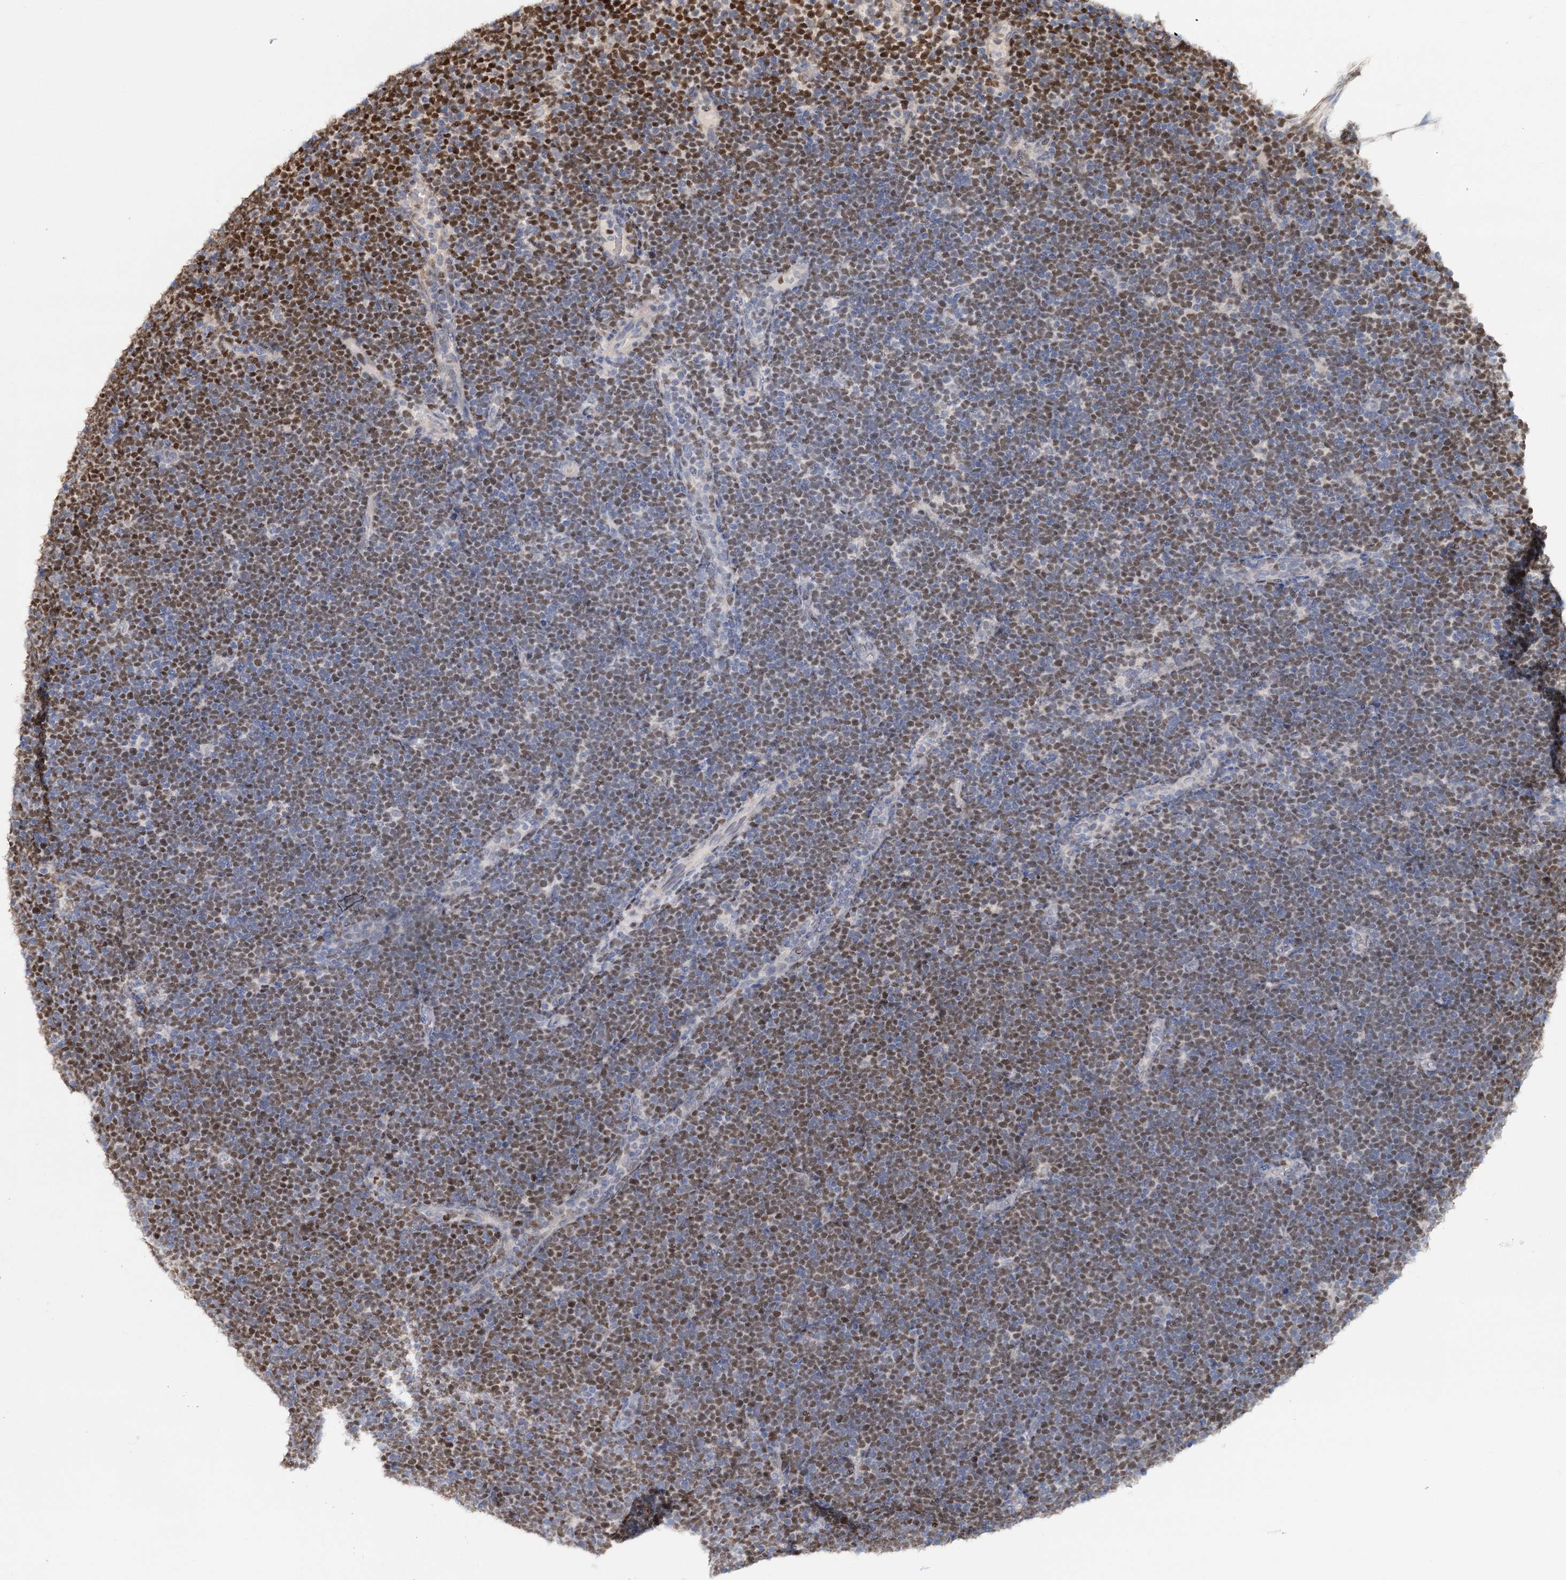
{"staining": {"intensity": "strong", "quantity": "25%-75%", "location": "nuclear"}, "tissue": "lymphoma", "cell_type": "Tumor cells", "image_type": "cancer", "snomed": [{"axis": "morphology", "description": "Malignant lymphoma, non-Hodgkin's type, High grade"}, {"axis": "topography", "description": "Lymph node"}], "caption": "Lymphoma stained with IHC reveals strong nuclear expression in approximately 25%-75% of tumor cells. (DAB IHC with brightfield microscopy, high magnification).", "gene": "PIK3C2A", "patient": {"sex": "male", "age": 13}}